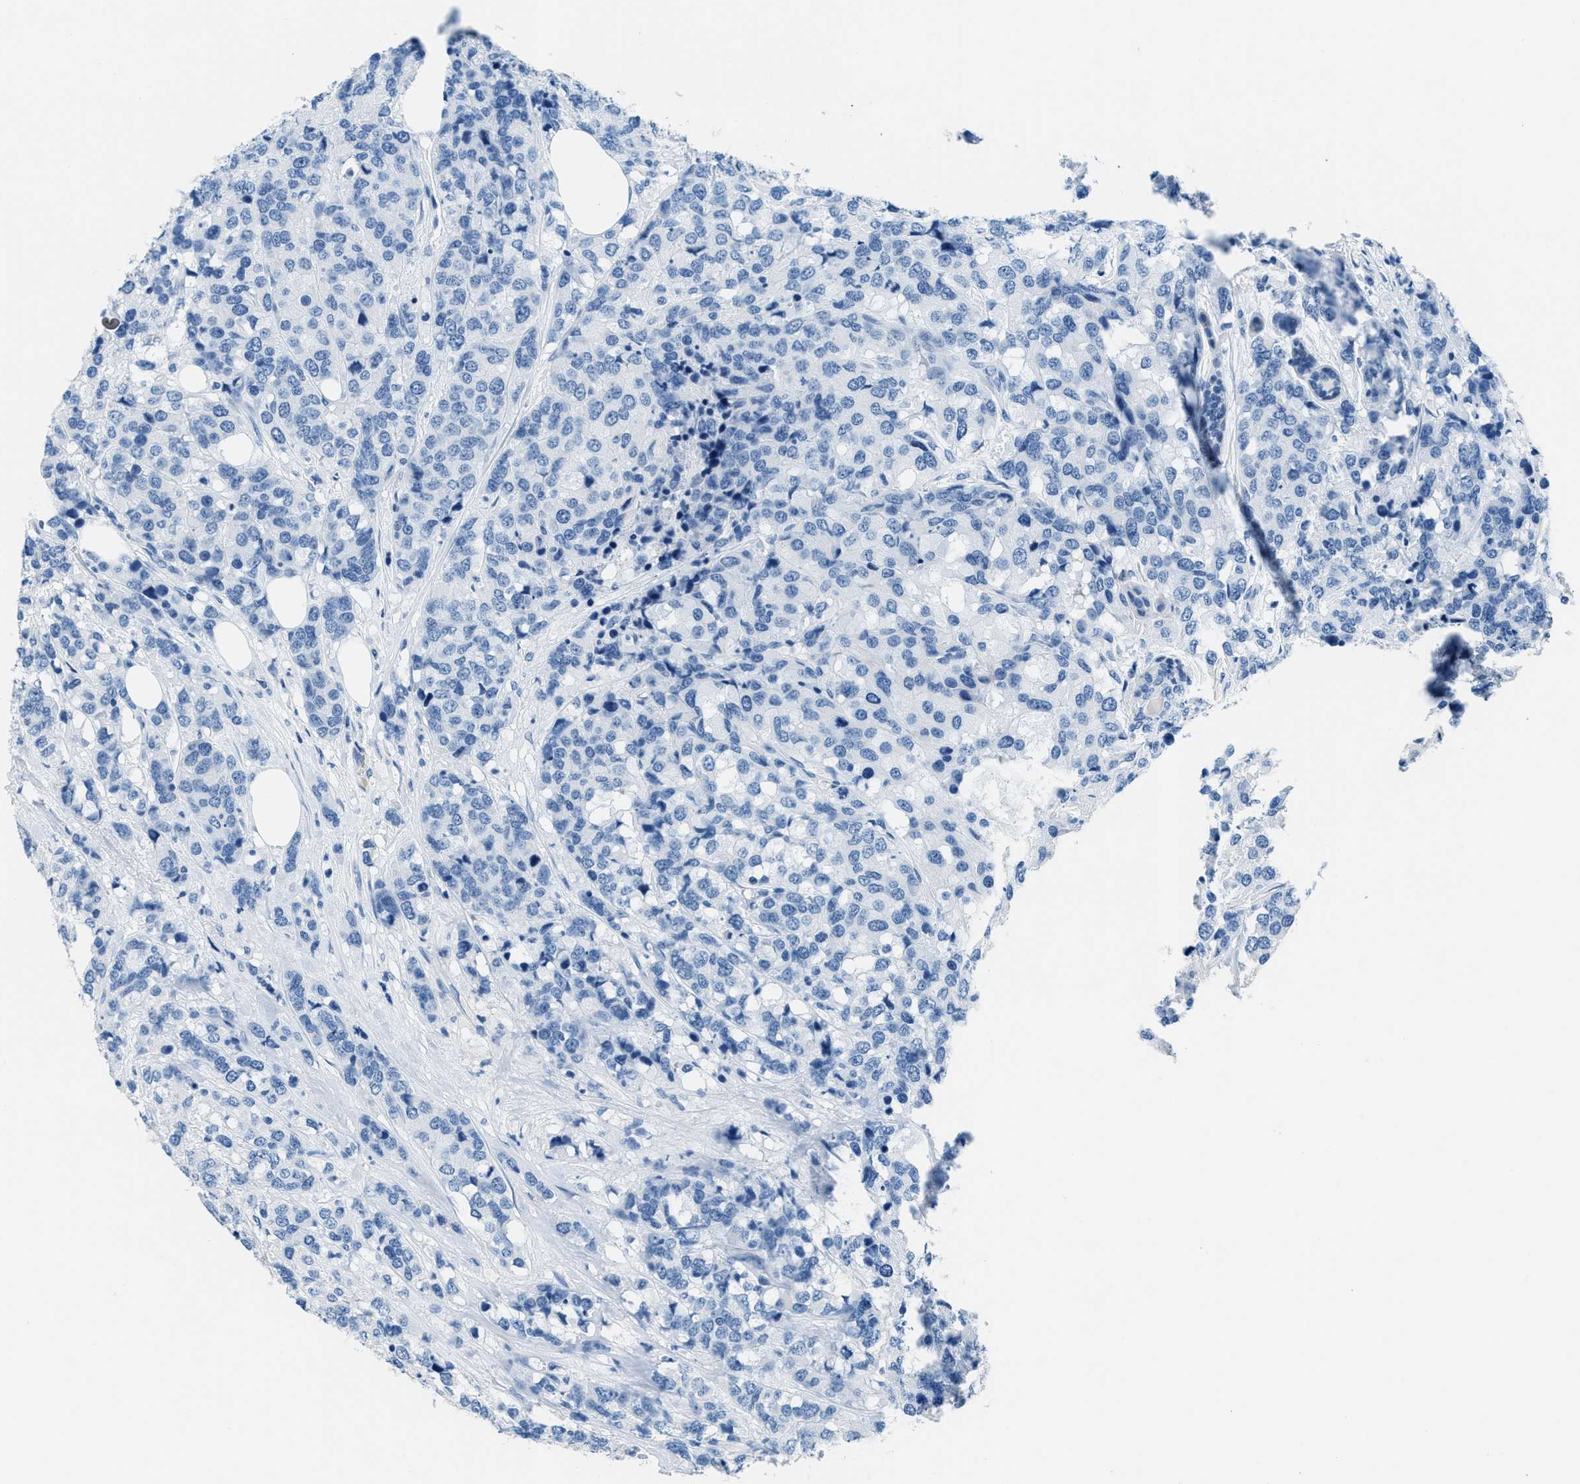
{"staining": {"intensity": "negative", "quantity": "none", "location": "none"}, "tissue": "breast cancer", "cell_type": "Tumor cells", "image_type": "cancer", "snomed": [{"axis": "morphology", "description": "Lobular carcinoma"}, {"axis": "topography", "description": "Breast"}], "caption": "DAB (3,3'-diaminobenzidine) immunohistochemical staining of human breast cancer (lobular carcinoma) reveals no significant staining in tumor cells. Nuclei are stained in blue.", "gene": "MGARP", "patient": {"sex": "female", "age": 59}}